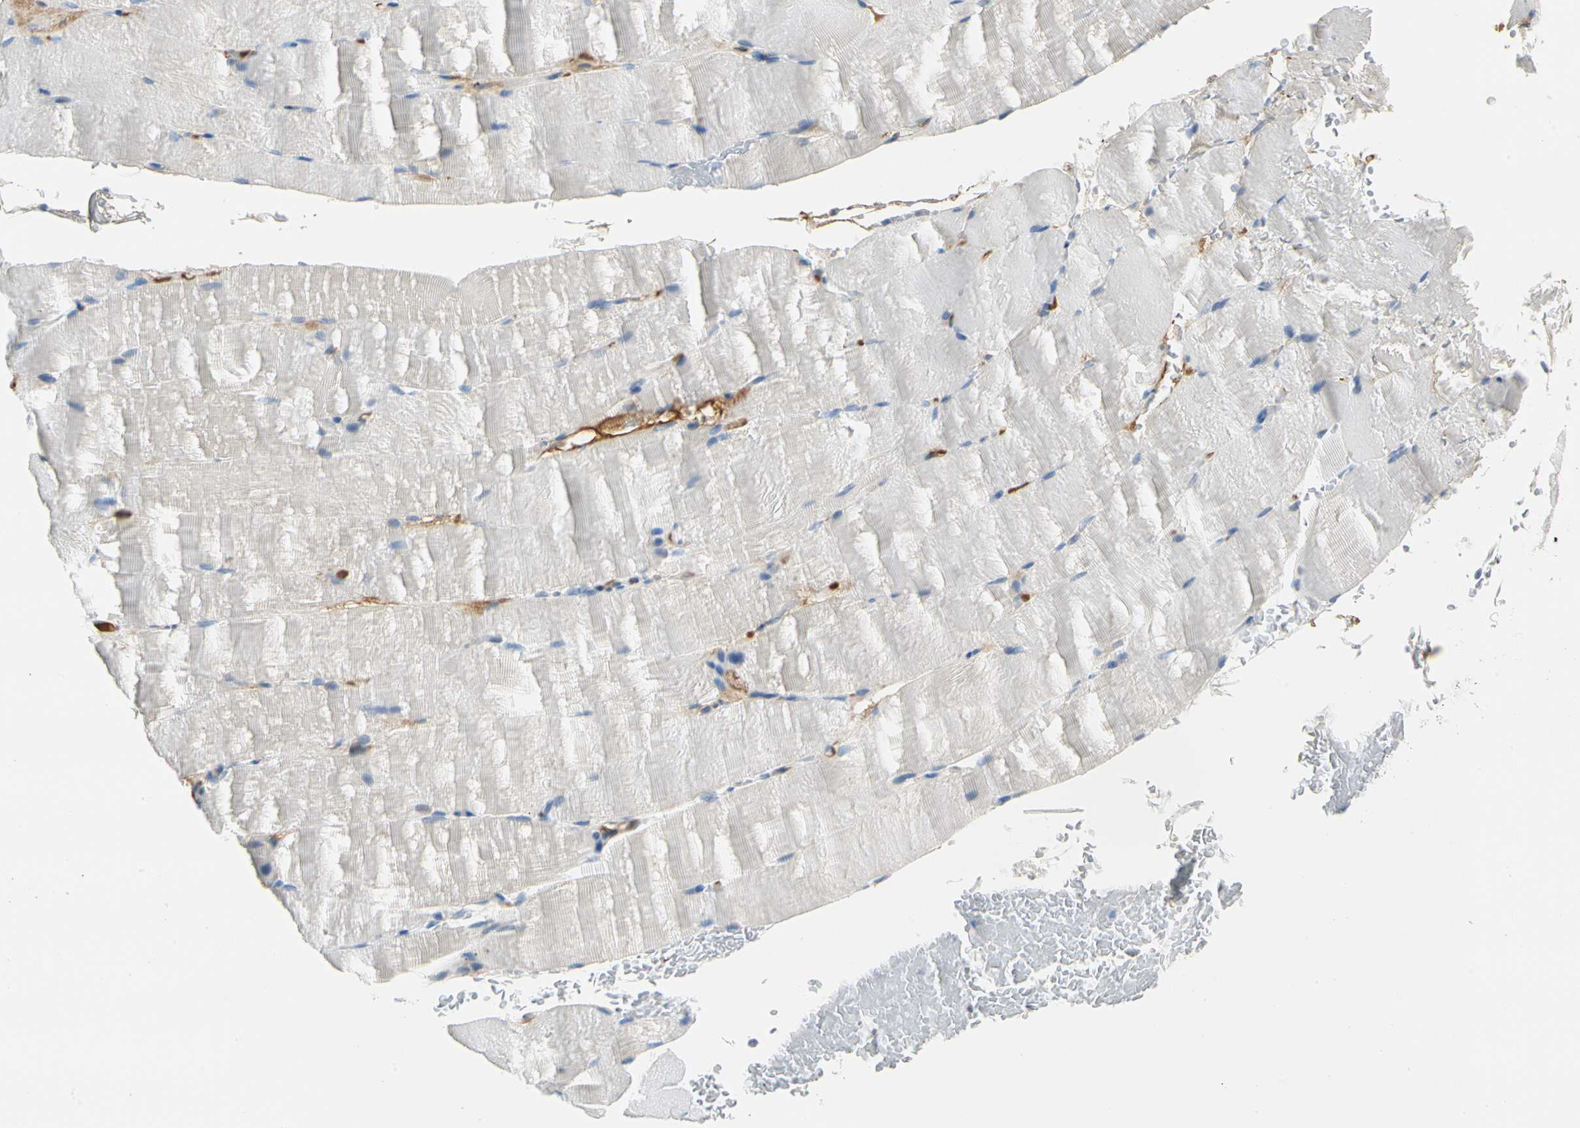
{"staining": {"intensity": "weak", "quantity": "<25%", "location": "cytoplasmic/membranous"}, "tissue": "skeletal muscle", "cell_type": "Myocytes", "image_type": "normal", "snomed": [{"axis": "morphology", "description": "Normal tissue, NOS"}, {"axis": "topography", "description": "Skeletal muscle"}, {"axis": "topography", "description": "Parathyroid gland"}], "caption": "There is no significant positivity in myocytes of skeletal muscle. (DAB immunohistochemistry with hematoxylin counter stain).", "gene": "LAMB3", "patient": {"sex": "female", "age": 37}}